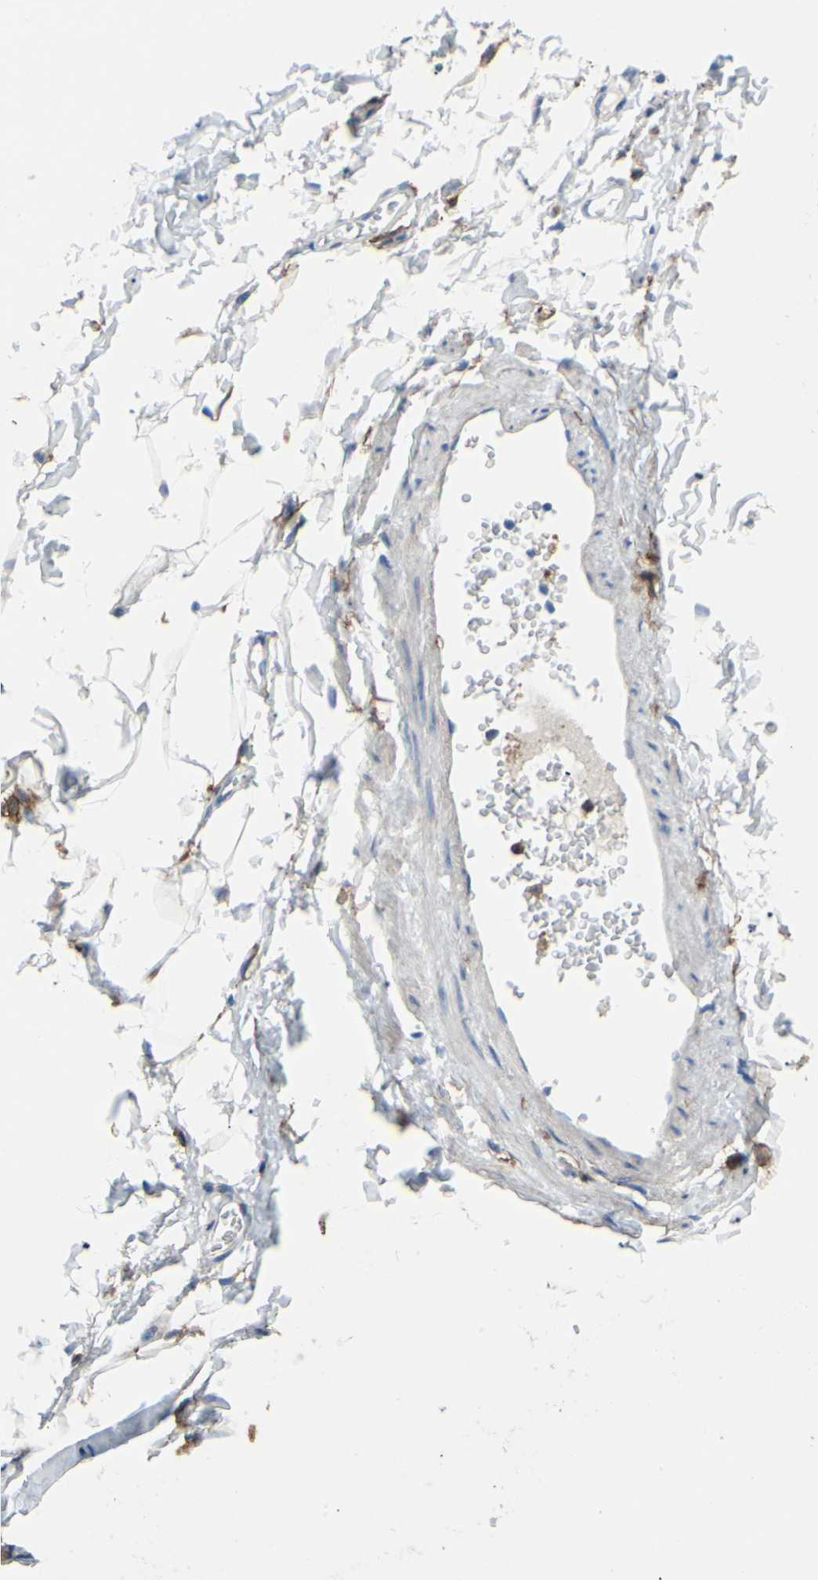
{"staining": {"intensity": "negative", "quantity": "none", "location": "none"}, "tissue": "adipose tissue", "cell_type": "Adipocytes", "image_type": "normal", "snomed": [{"axis": "morphology", "description": "Normal tissue, NOS"}, {"axis": "topography", "description": "Cartilage tissue"}, {"axis": "topography", "description": "Bronchus"}], "caption": "DAB immunohistochemical staining of benign human adipose tissue exhibits no significant staining in adipocytes.", "gene": "FCGR2A", "patient": {"sex": "female", "age": 73}}